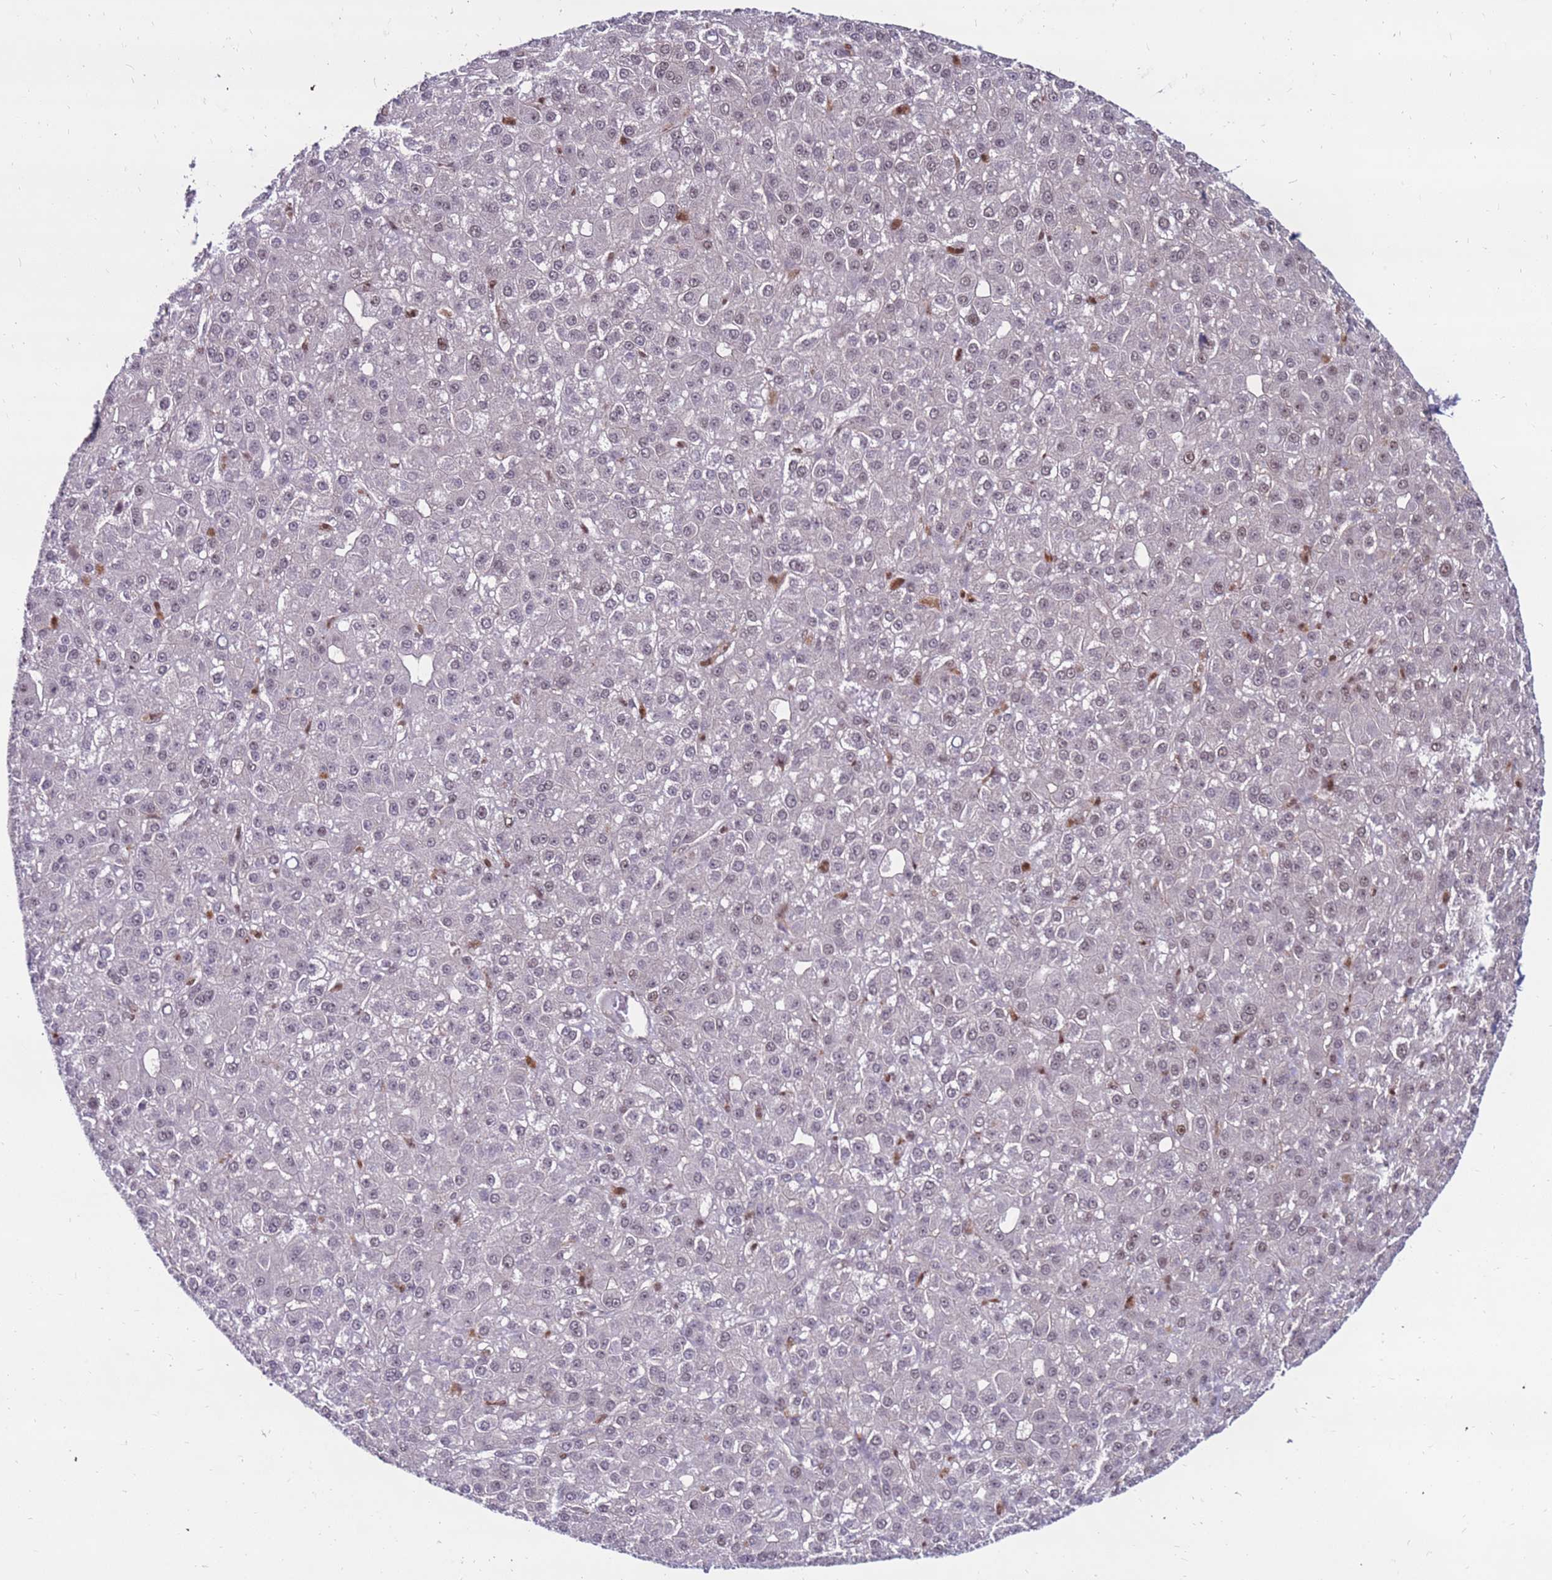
{"staining": {"intensity": "weak", "quantity": "<25%", "location": "nuclear"}, "tissue": "liver cancer", "cell_type": "Tumor cells", "image_type": "cancer", "snomed": [{"axis": "morphology", "description": "Carcinoma, Hepatocellular, NOS"}, {"axis": "topography", "description": "Liver"}], "caption": "Immunohistochemistry micrograph of human liver cancer (hepatocellular carcinoma) stained for a protein (brown), which demonstrates no expression in tumor cells. The staining was performed using DAB (3,3'-diaminobenzidine) to visualize the protein expression in brown, while the nuclei were stained in blue with hematoxylin (Magnification: 20x).", "gene": "KPNA4", "patient": {"sex": "male", "age": 67}}